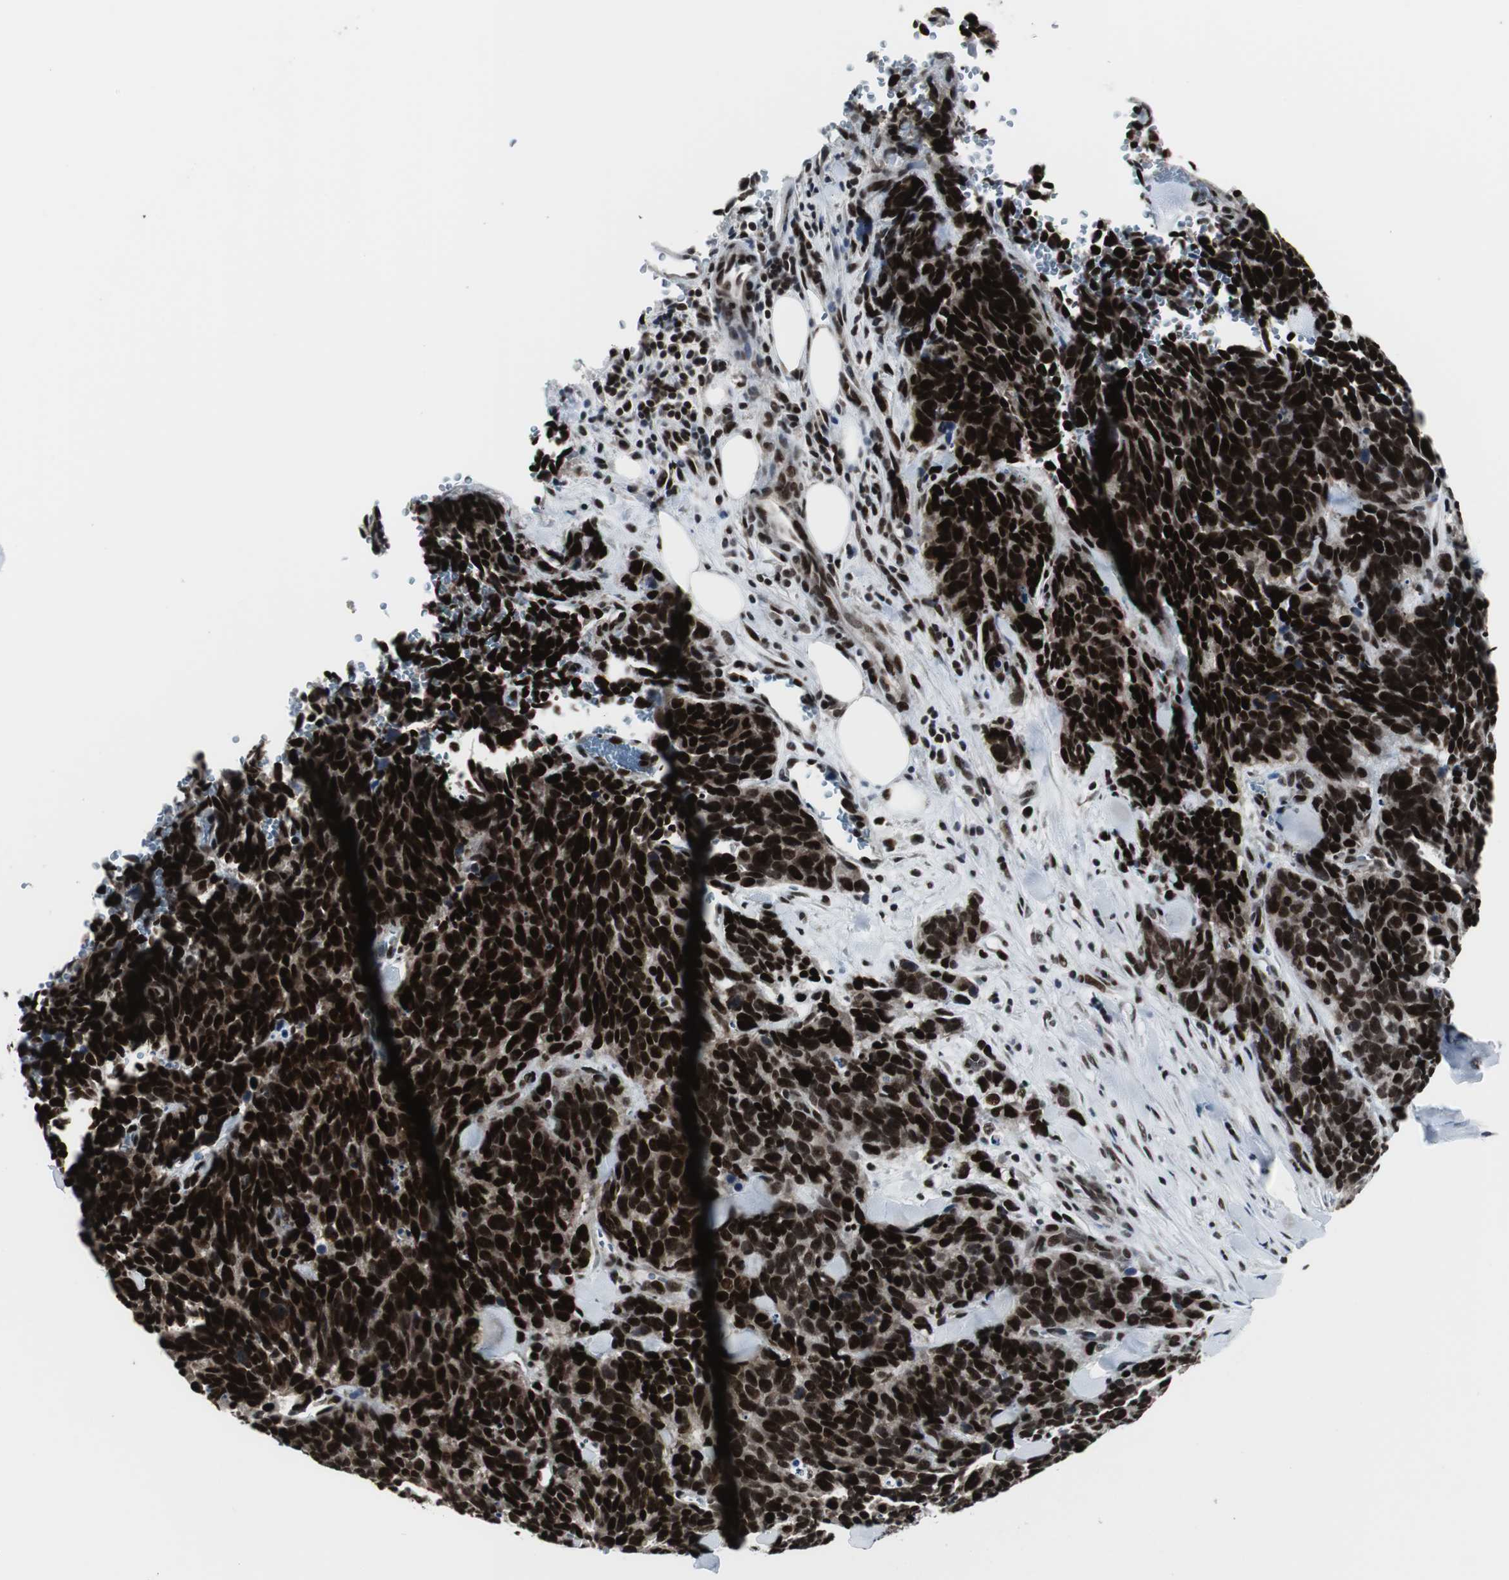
{"staining": {"intensity": "strong", "quantity": ">75%", "location": "nuclear"}, "tissue": "lung cancer", "cell_type": "Tumor cells", "image_type": "cancer", "snomed": [{"axis": "morphology", "description": "Neoplasm, malignant, NOS"}, {"axis": "topography", "description": "Lung"}], "caption": "Tumor cells demonstrate high levels of strong nuclear positivity in approximately >75% of cells in lung malignant neoplasm.", "gene": "CDK9", "patient": {"sex": "female", "age": 58}}